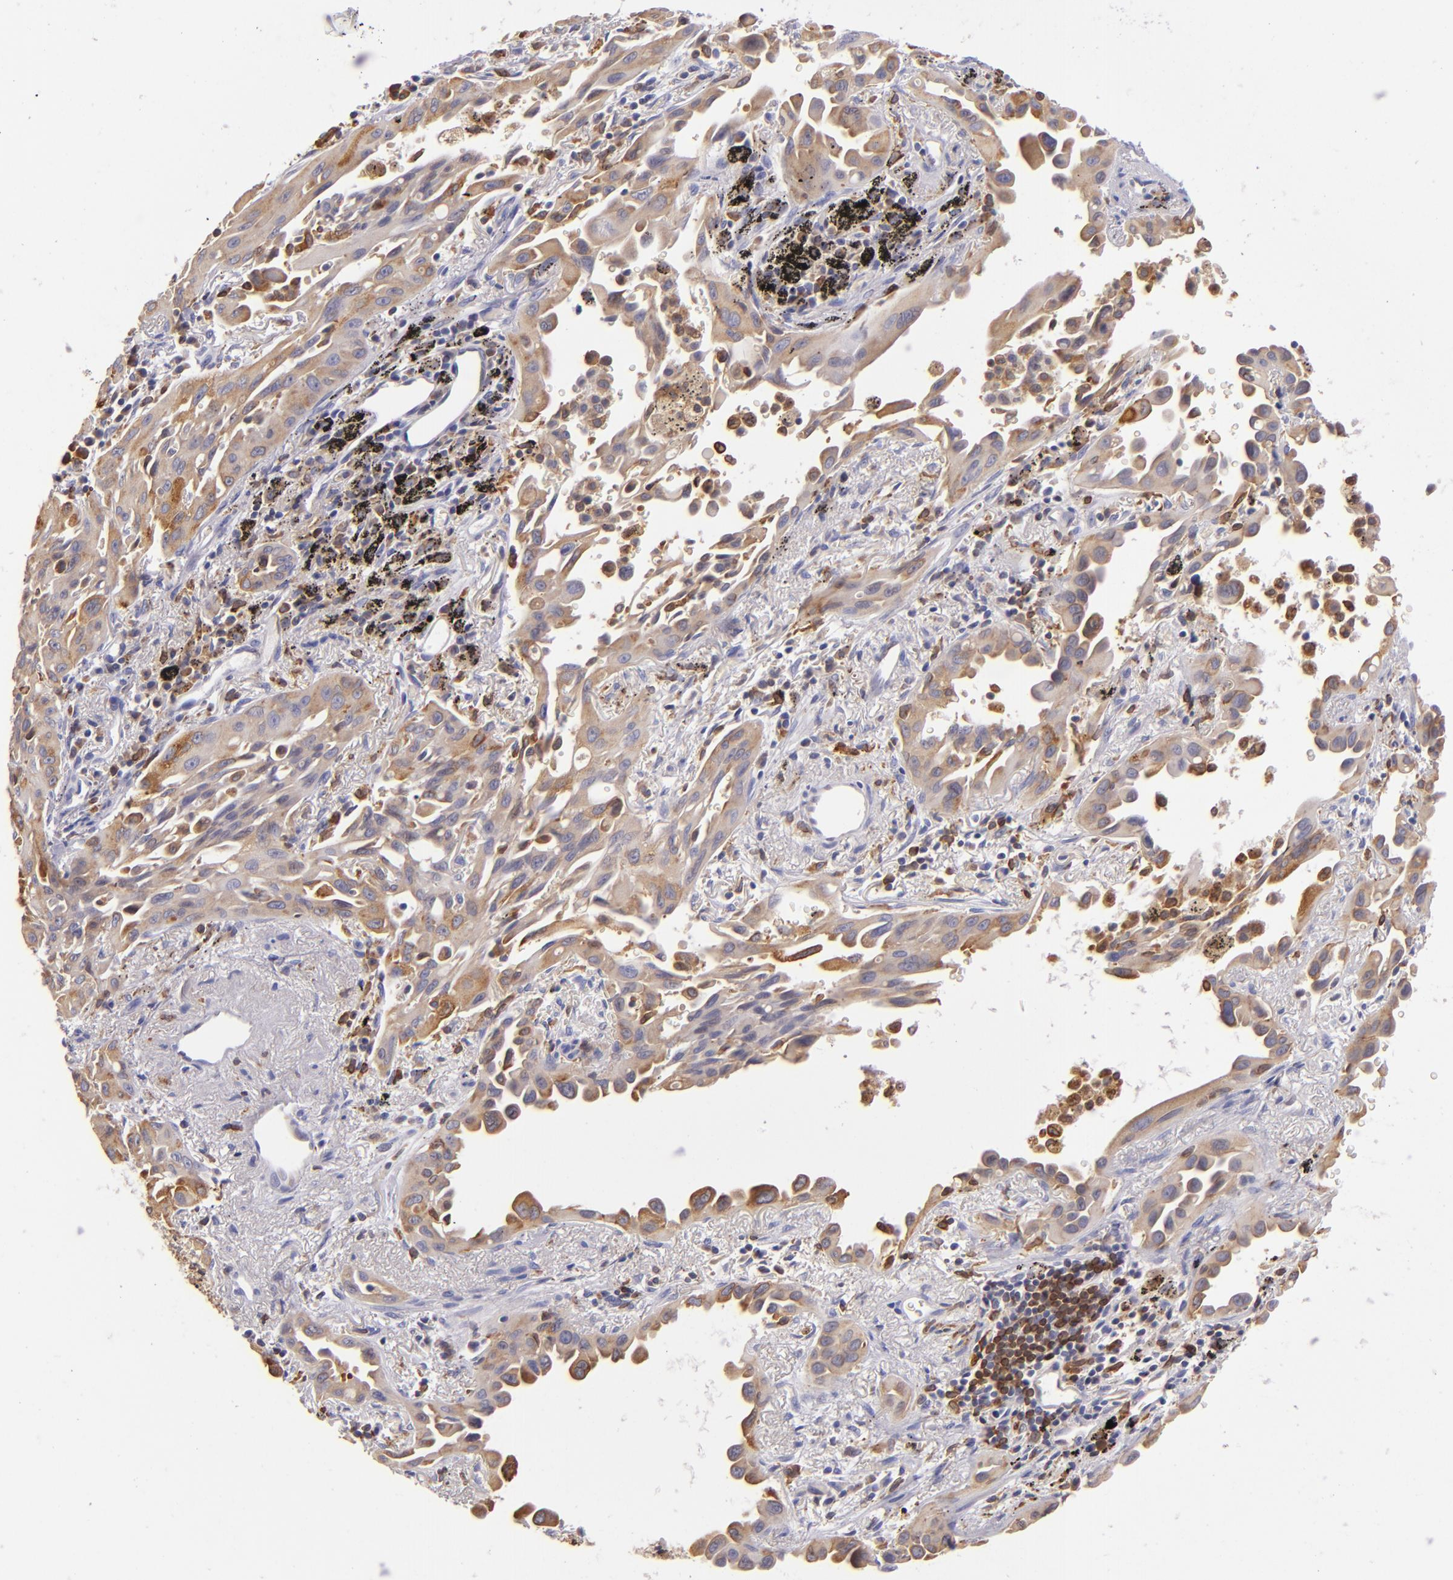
{"staining": {"intensity": "moderate", "quantity": ">75%", "location": "cytoplasmic/membranous"}, "tissue": "lung cancer", "cell_type": "Tumor cells", "image_type": "cancer", "snomed": [{"axis": "morphology", "description": "Adenocarcinoma, NOS"}, {"axis": "topography", "description": "Lung"}], "caption": "Human lung adenocarcinoma stained for a protein (brown) shows moderate cytoplasmic/membranous positive expression in approximately >75% of tumor cells.", "gene": "CD74", "patient": {"sex": "male", "age": 68}}